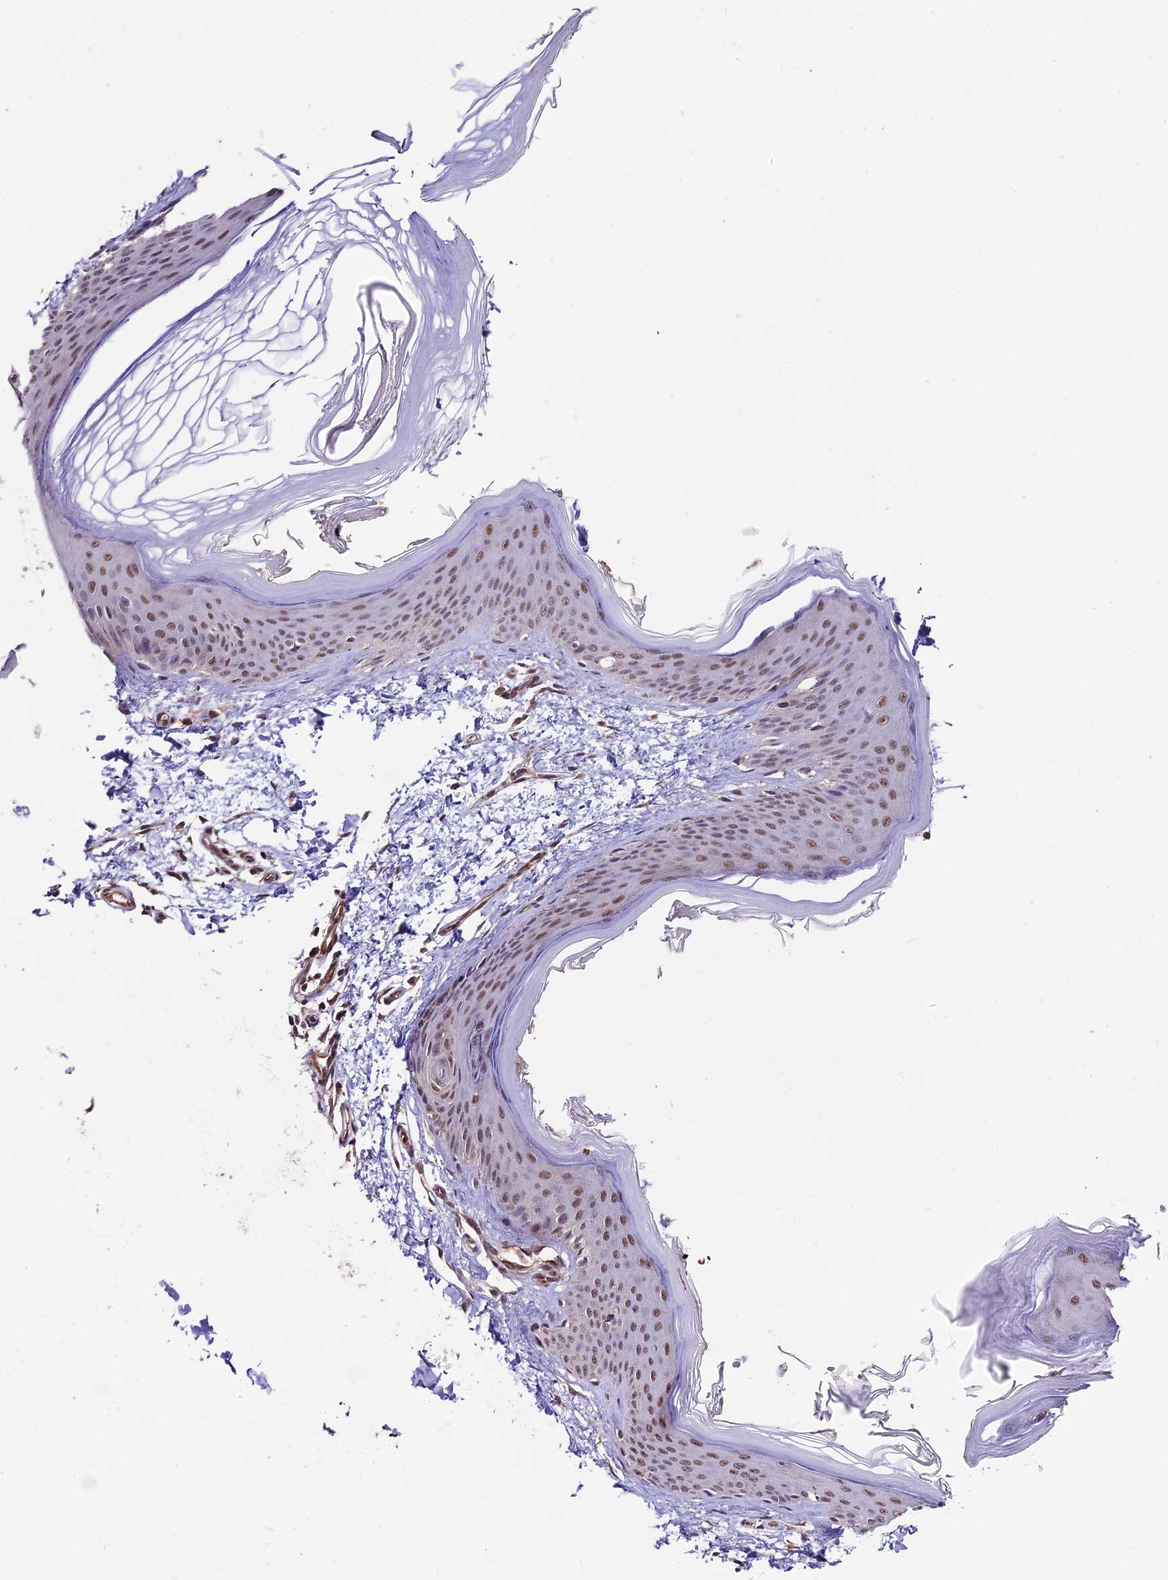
{"staining": {"intensity": "moderate", "quantity": "<25%", "location": "nuclear"}, "tissue": "skin", "cell_type": "Fibroblasts", "image_type": "normal", "snomed": [{"axis": "morphology", "description": "Normal tissue, NOS"}, {"axis": "topography", "description": "Skin"}], "caption": "Fibroblasts display low levels of moderate nuclear staining in about <25% of cells in normal human skin. (DAB IHC, brown staining for protein, blue staining for nuclei).", "gene": "CABIN1", "patient": {"sex": "female", "age": 27}}